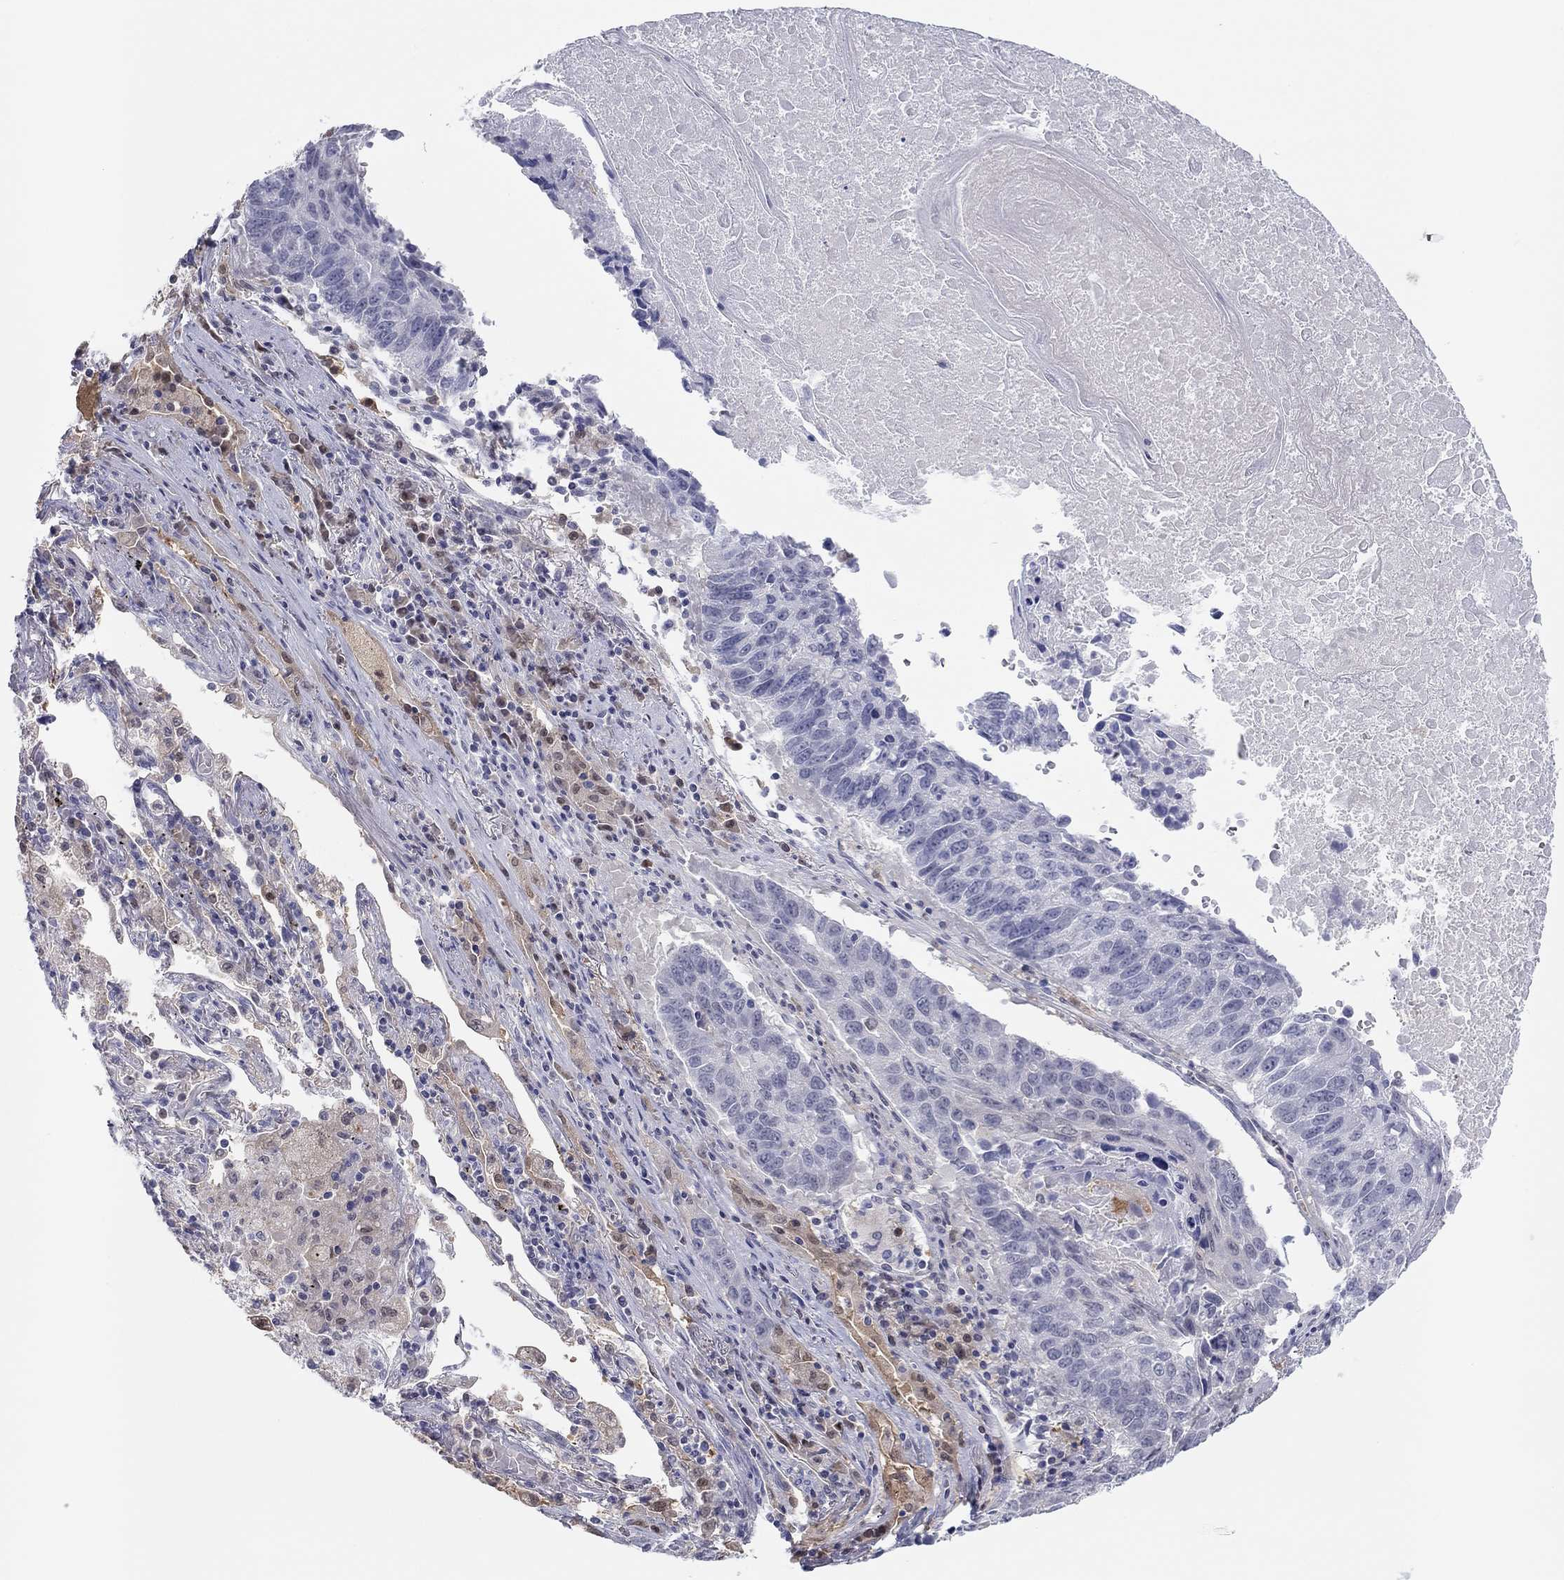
{"staining": {"intensity": "negative", "quantity": "none", "location": "none"}, "tissue": "lung cancer", "cell_type": "Tumor cells", "image_type": "cancer", "snomed": [{"axis": "morphology", "description": "Squamous cell carcinoma, NOS"}, {"axis": "topography", "description": "Lung"}], "caption": "Tumor cells are negative for protein expression in human lung cancer.", "gene": "PDXK", "patient": {"sex": "male", "age": 73}}